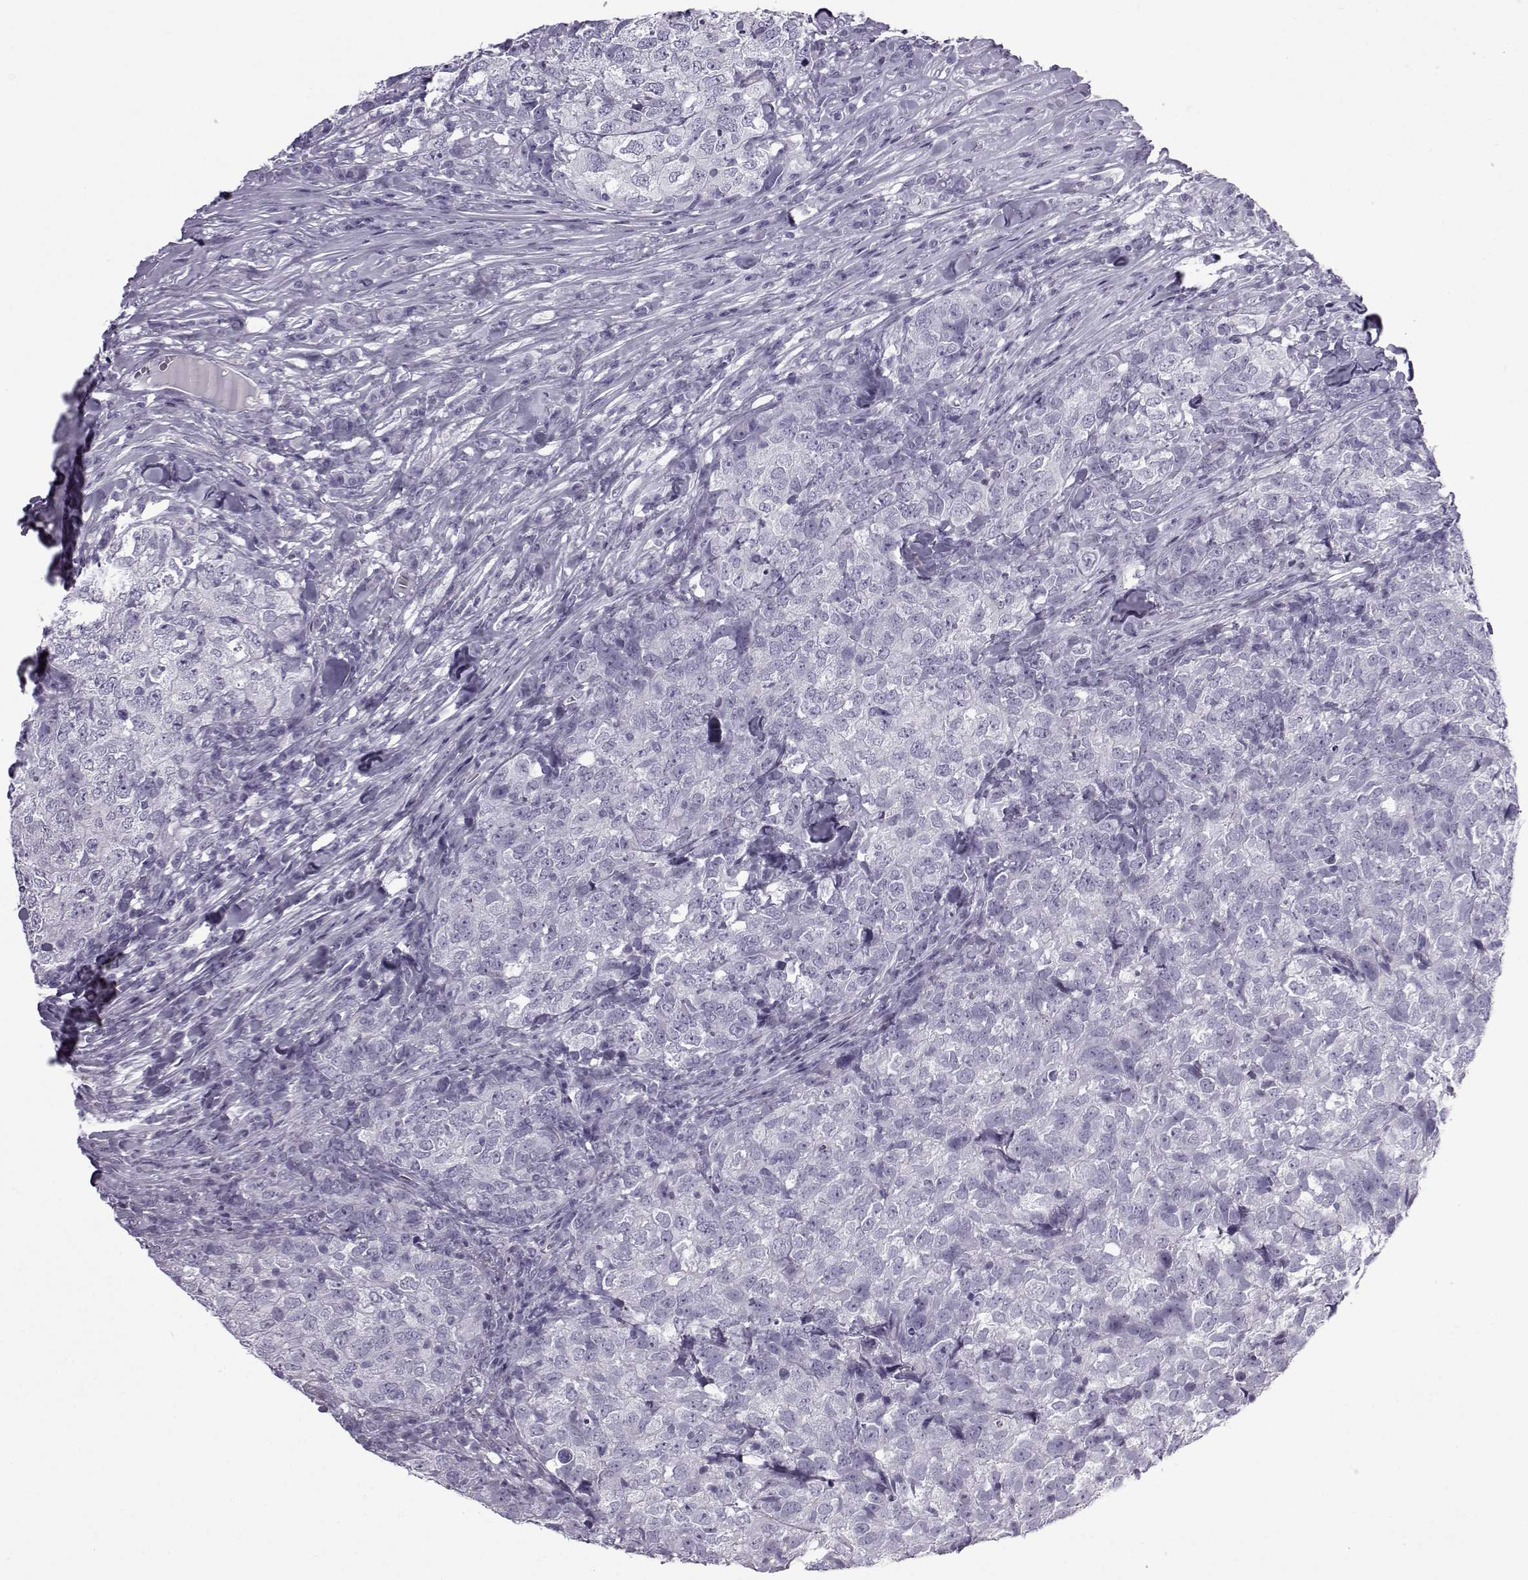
{"staining": {"intensity": "negative", "quantity": "none", "location": "none"}, "tissue": "breast cancer", "cell_type": "Tumor cells", "image_type": "cancer", "snomed": [{"axis": "morphology", "description": "Duct carcinoma"}, {"axis": "topography", "description": "Breast"}], "caption": "Infiltrating ductal carcinoma (breast) stained for a protein using immunohistochemistry displays no staining tumor cells.", "gene": "OIP5", "patient": {"sex": "female", "age": 30}}